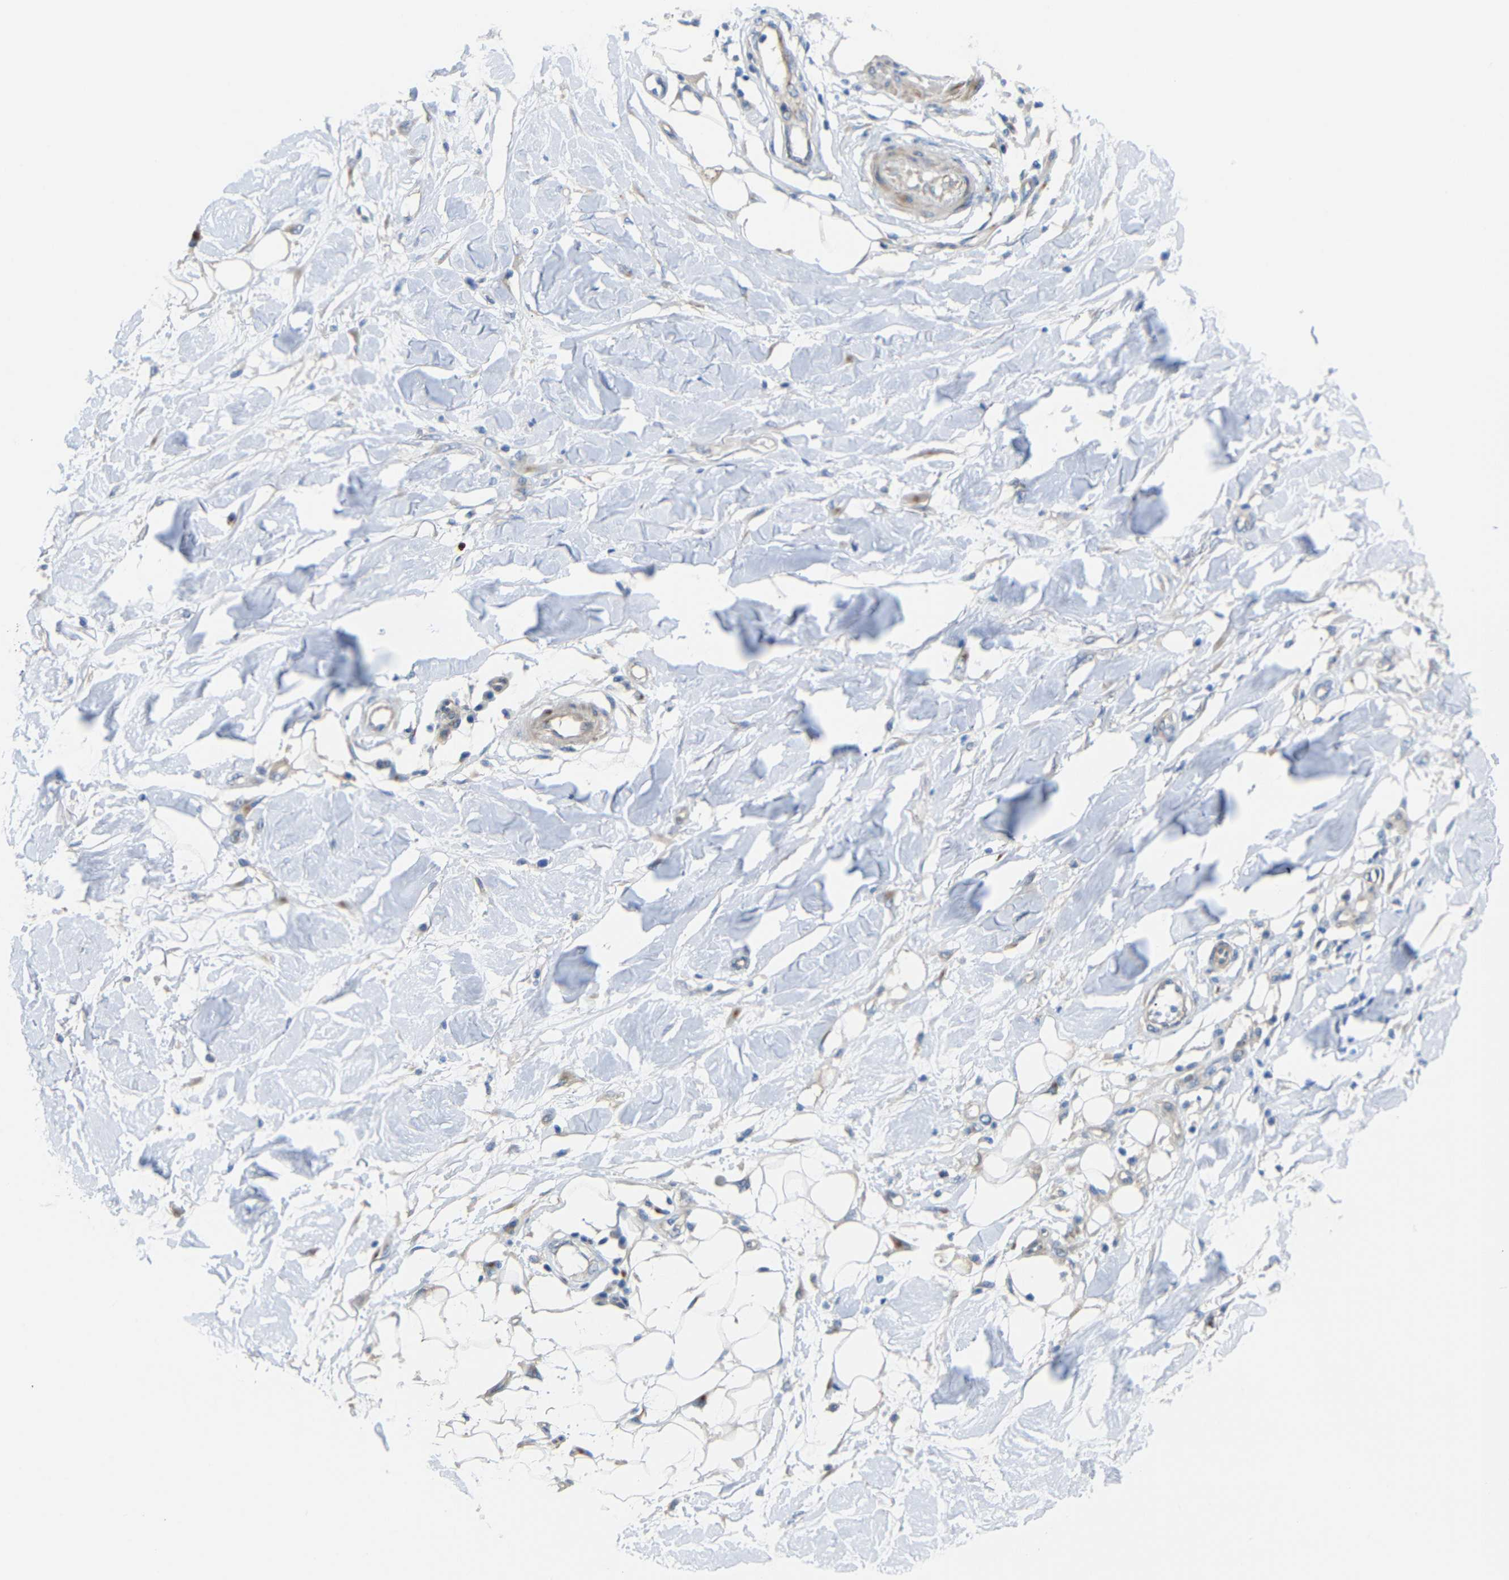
{"staining": {"intensity": "negative", "quantity": "none", "location": "none"}, "tissue": "adipose tissue", "cell_type": "Adipocytes", "image_type": "normal", "snomed": [{"axis": "morphology", "description": "Normal tissue, NOS"}, {"axis": "morphology", "description": "Squamous cell carcinoma, NOS"}, {"axis": "topography", "description": "Skin"}, {"axis": "topography", "description": "Peripheral nerve tissue"}], "caption": "Photomicrograph shows no significant protein expression in adipocytes of unremarkable adipose tissue. Brightfield microscopy of immunohistochemistry stained with DAB (3,3'-diaminobenzidine) (brown) and hematoxylin (blue), captured at high magnification.", "gene": "SYPL1", "patient": {"sex": "male", "age": 83}}